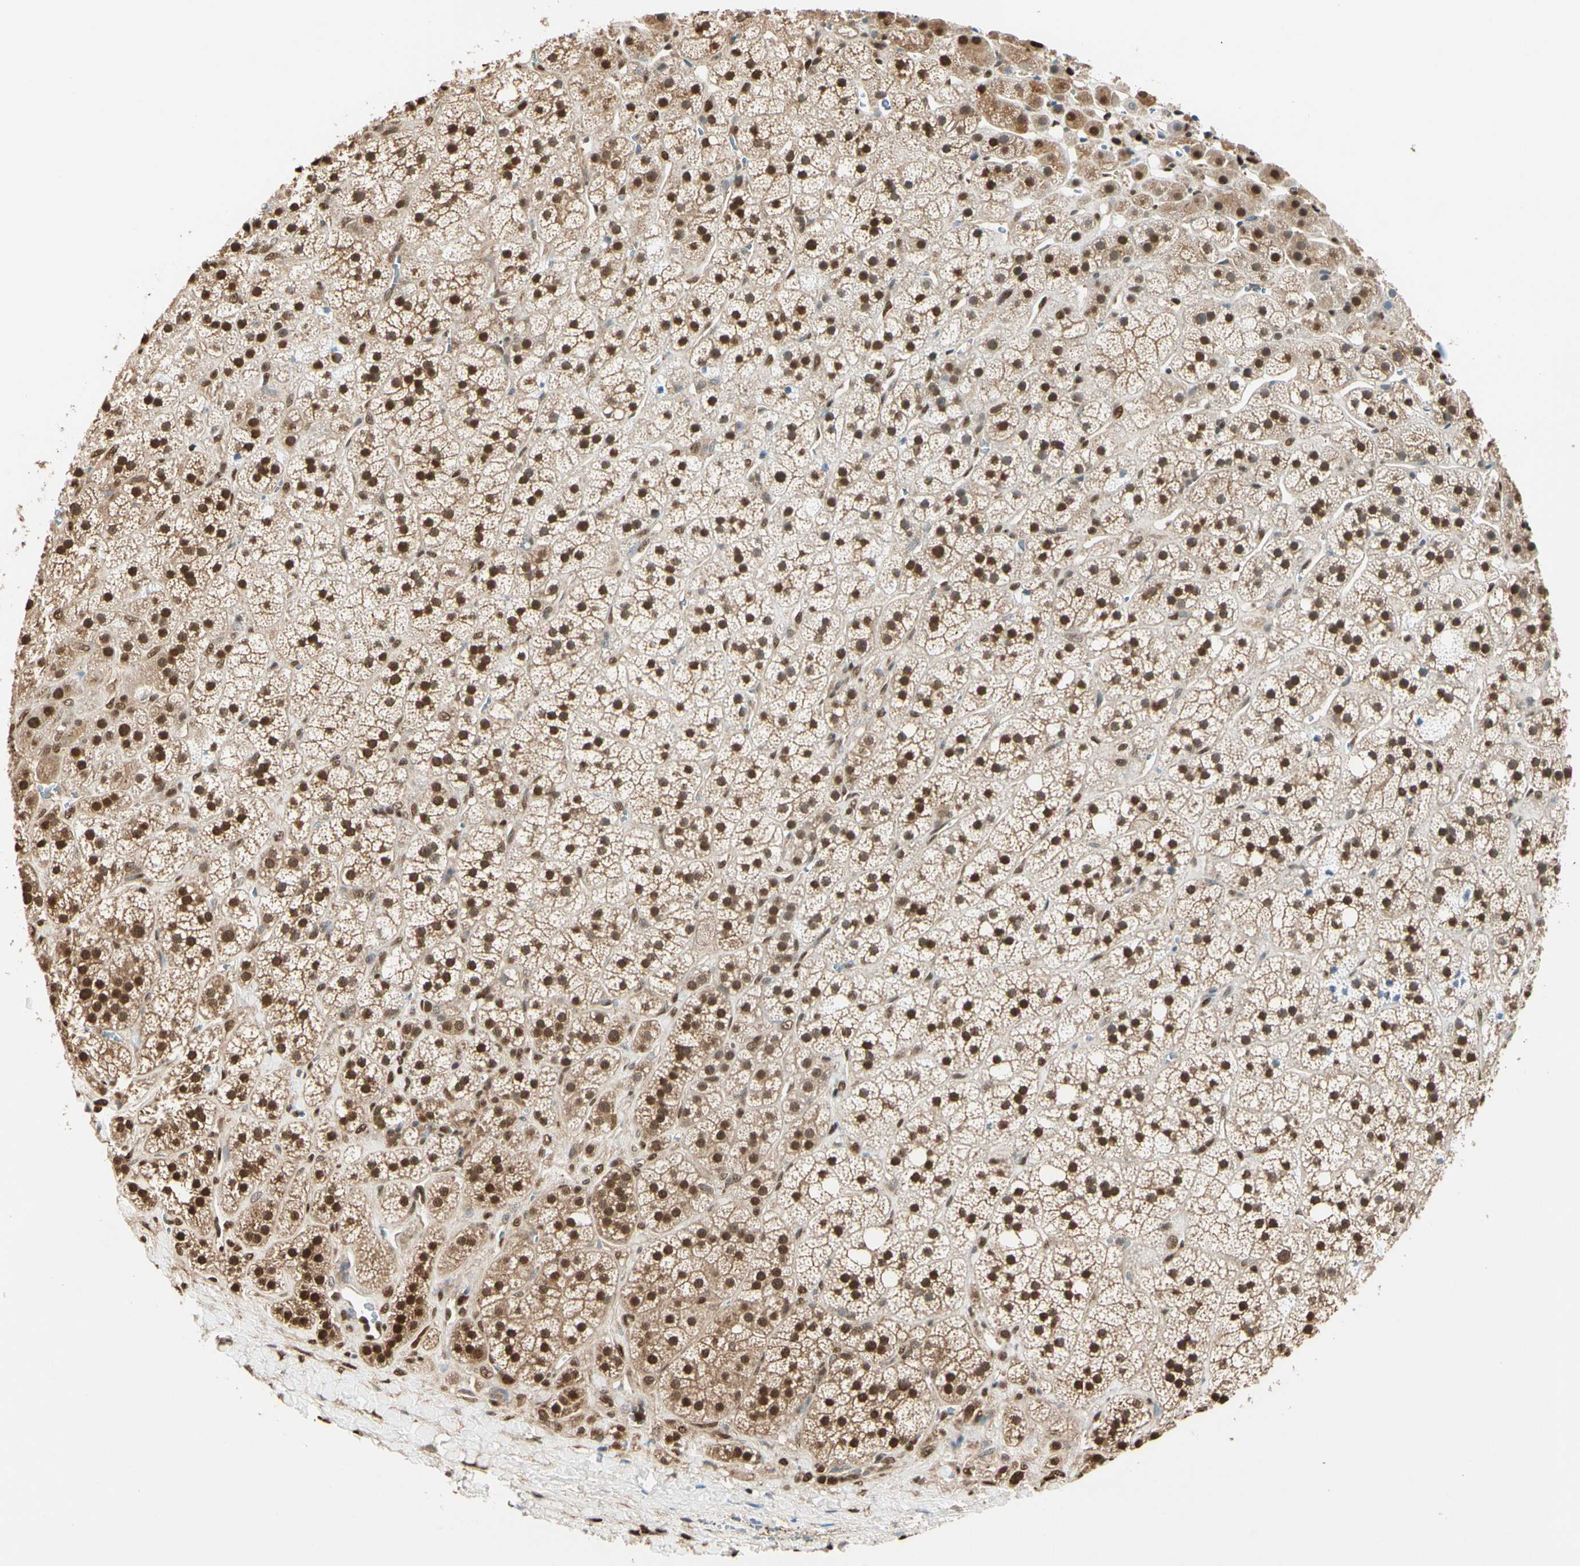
{"staining": {"intensity": "moderate", "quantity": ">75%", "location": "cytoplasmic/membranous,nuclear"}, "tissue": "adrenal gland", "cell_type": "Glandular cells", "image_type": "normal", "snomed": [{"axis": "morphology", "description": "Normal tissue, NOS"}, {"axis": "topography", "description": "Adrenal gland"}], "caption": "Immunohistochemistry (IHC) histopathology image of unremarkable human adrenal gland stained for a protein (brown), which demonstrates medium levels of moderate cytoplasmic/membranous,nuclear positivity in approximately >75% of glandular cells.", "gene": "PNCK", "patient": {"sex": "male", "age": 56}}